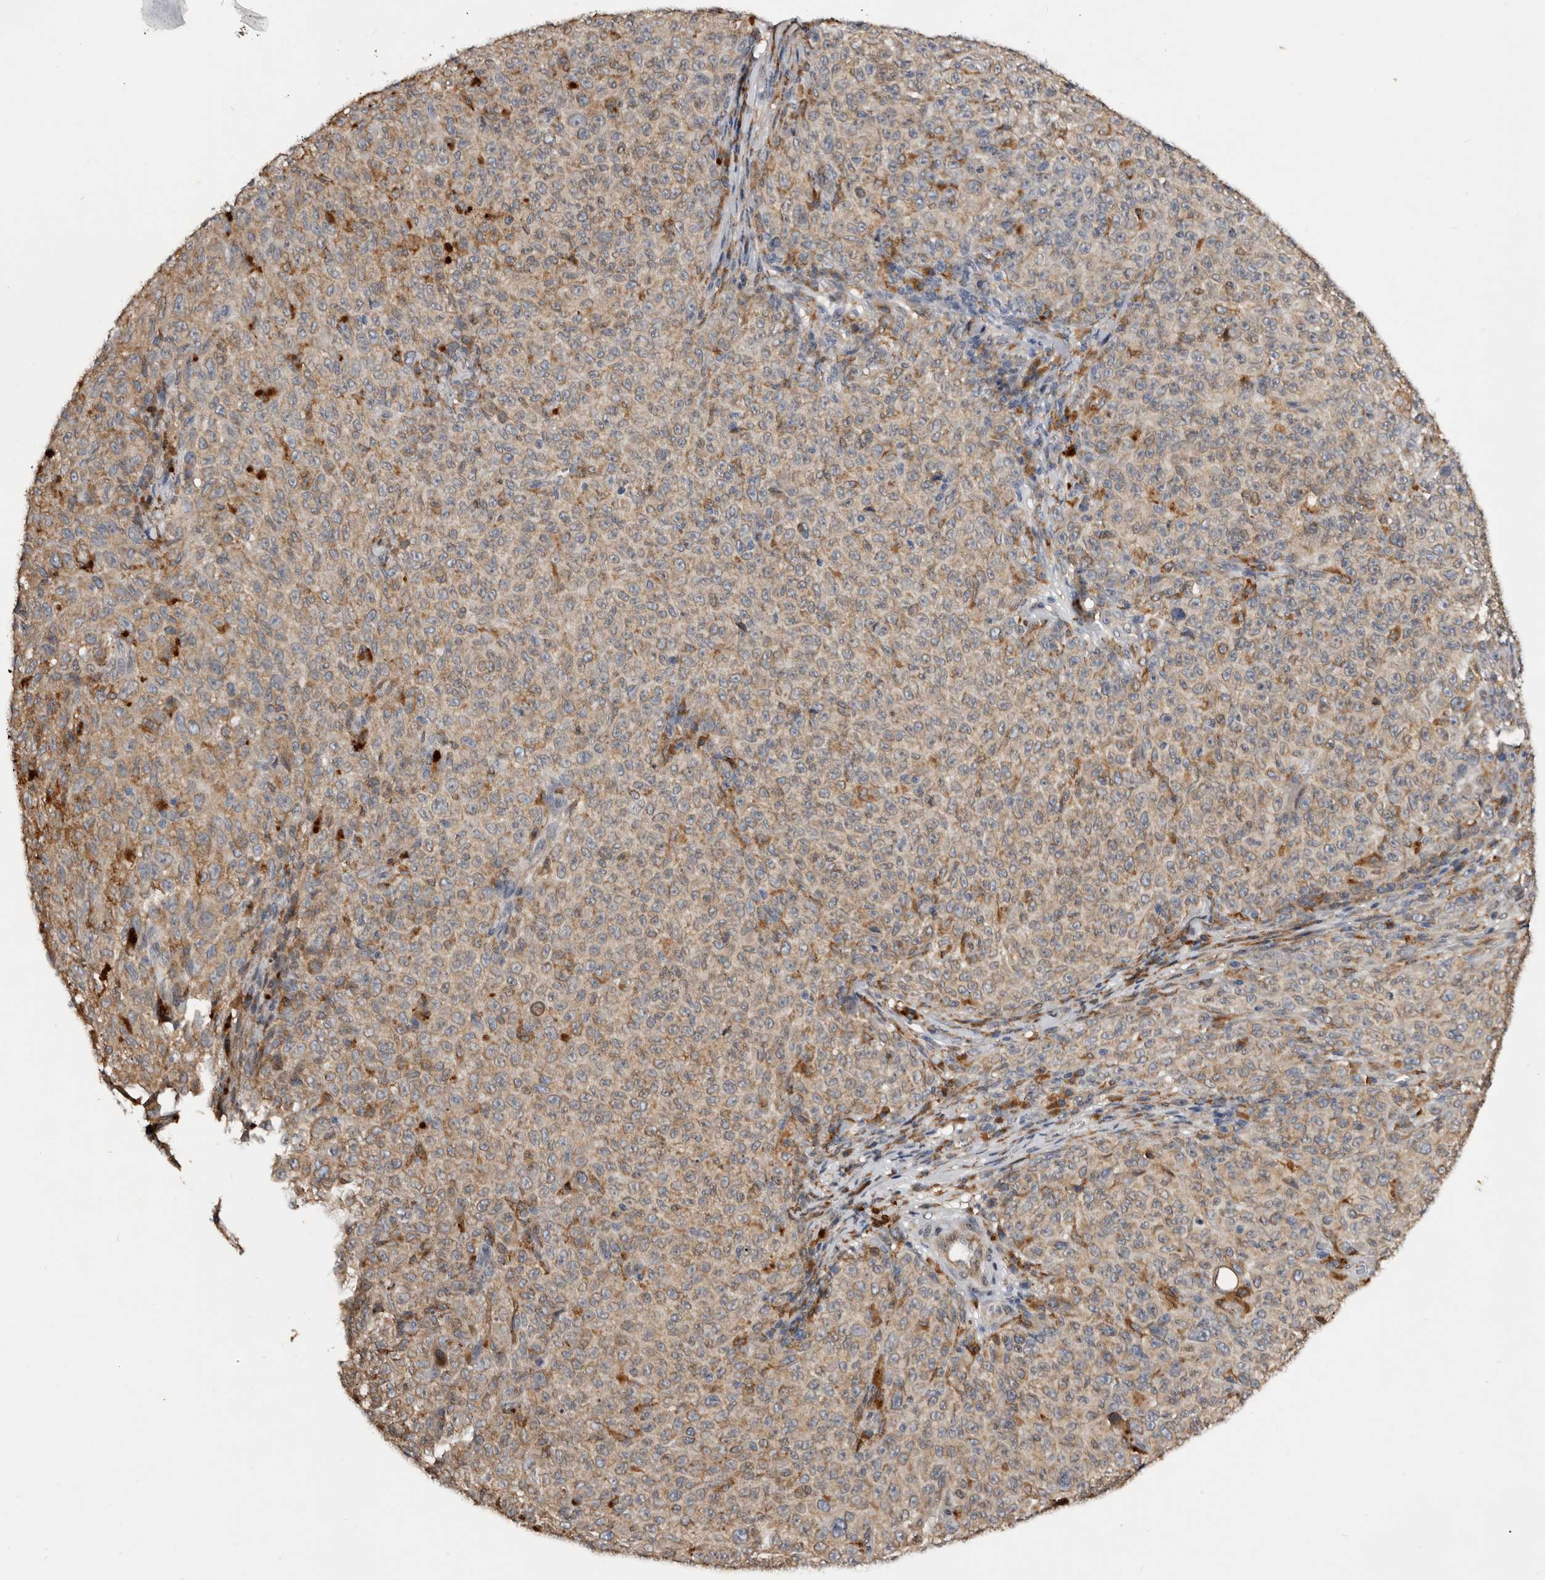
{"staining": {"intensity": "moderate", "quantity": "<25%", "location": "cytoplasmic/membranous"}, "tissue": "melanoma", "cell_type": "Tumor cells", "image_type": "cancer", "snomed": [{"axis": "morphology", "description": "Malignant melanoma, NOS"}, {"axis": "topography", "description": "Skin"}], "caption": "Malignant melanoma was stained to show a protein in brown. There is low levels of moderate cytoplasmic/membranous positivity in approximately <25% of tumor cells. (DAB IHC with brightfield microscopy, high magnification).", "gene": "INKA2", "patient": {"sex": "female", "age": 82}}